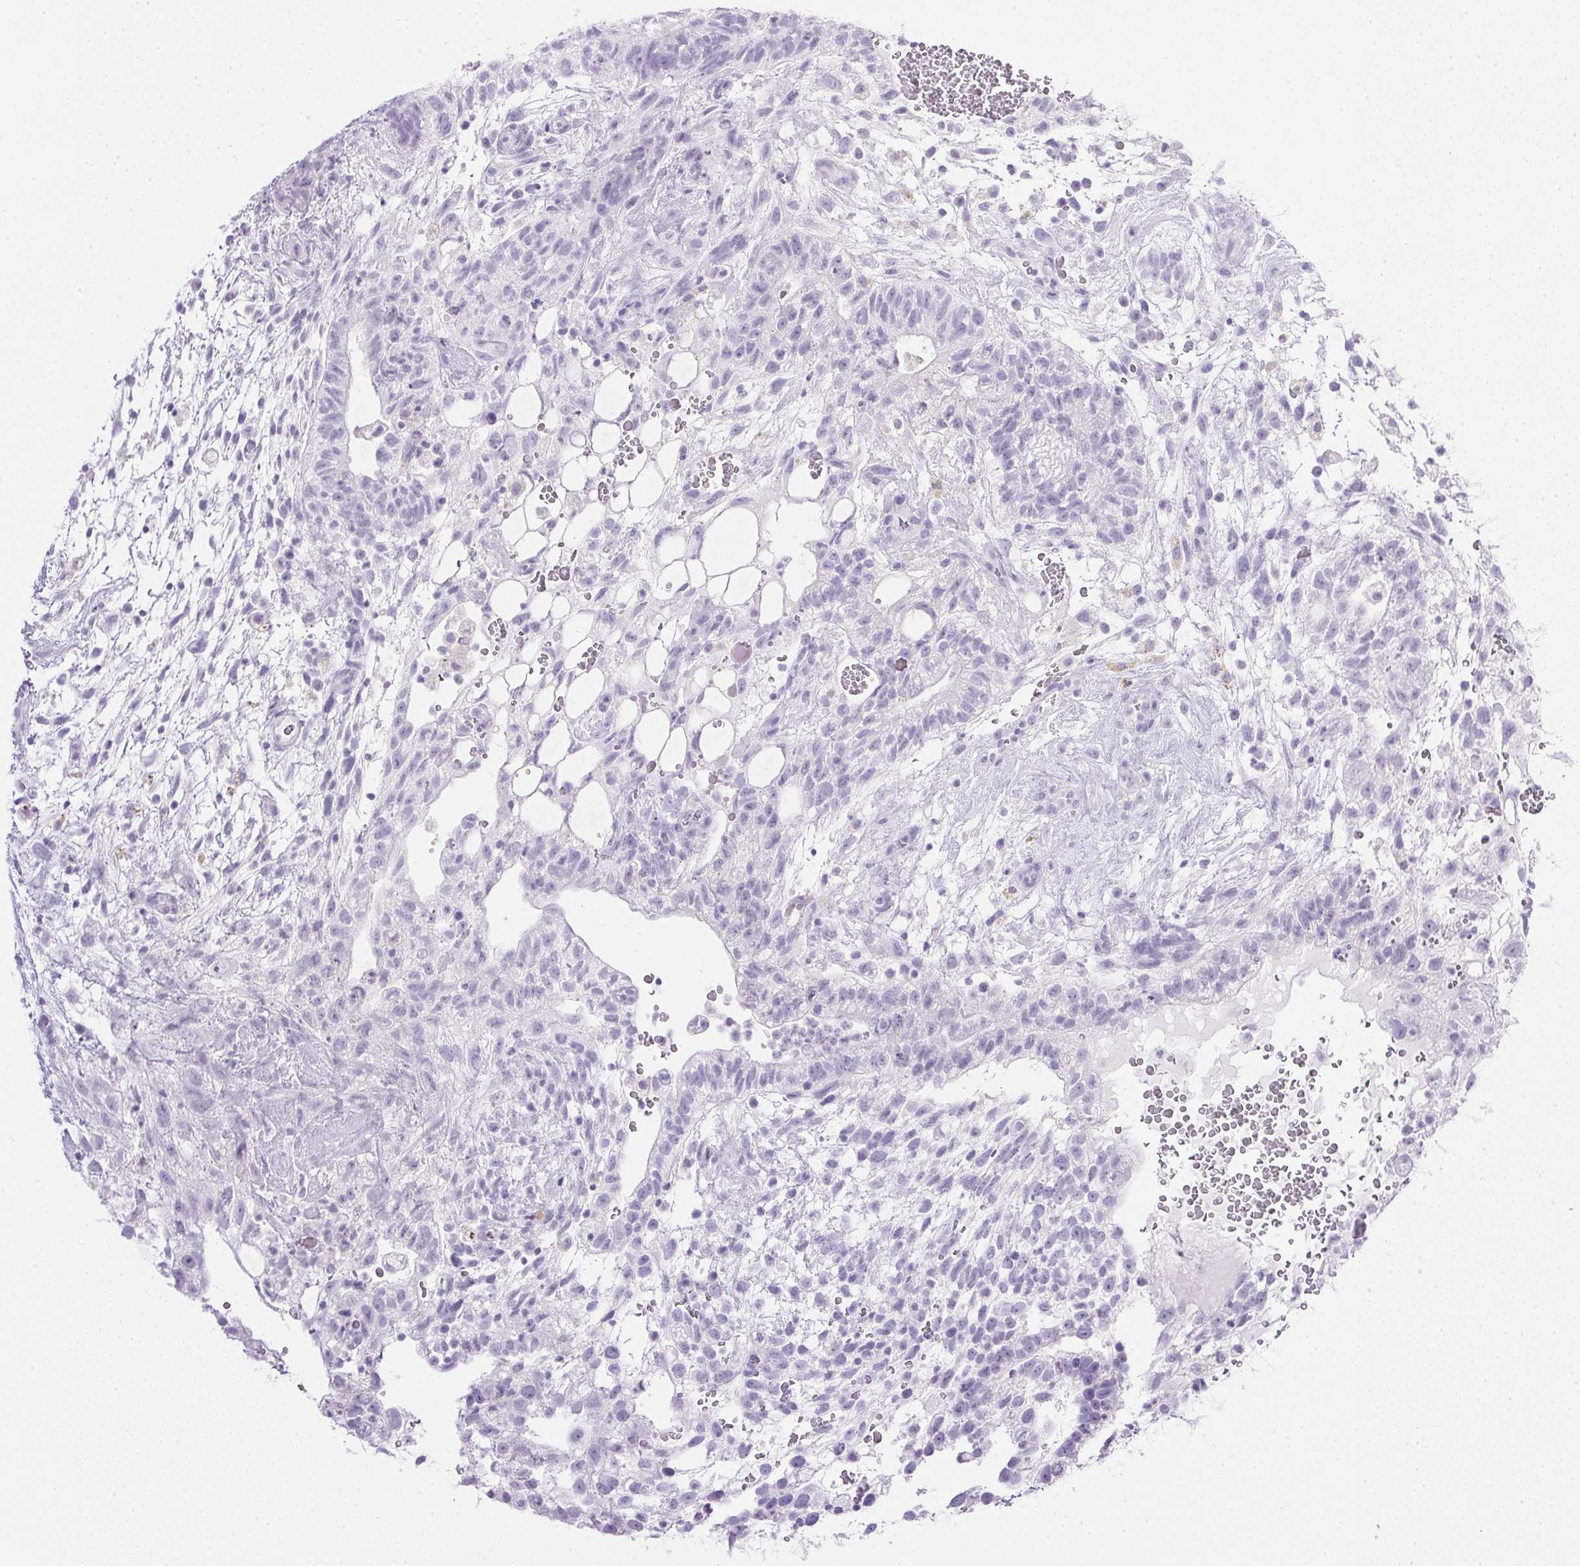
{"staining": {"intensity": "negative", "quantity": "none", "location": "none"}, "tissue": "testis cancer", "cell_type": "Tumor cells", "image_type": "cancer", "snomed": [{"axis": "morphology", "description": "Normal tissue, NOS"}, {"axis": "morphology", "description": "Carcinoma, Embryonal, NOS"}, {"axis": "topography", "description": "Testis"}], "caption": "This is a image of immunohistochemistry staining of embryonal carcinoma (testis), which shows no positivity in tumor cells.", "gene": "CPB1", "patient": {"sex": "male", "age": 32}}